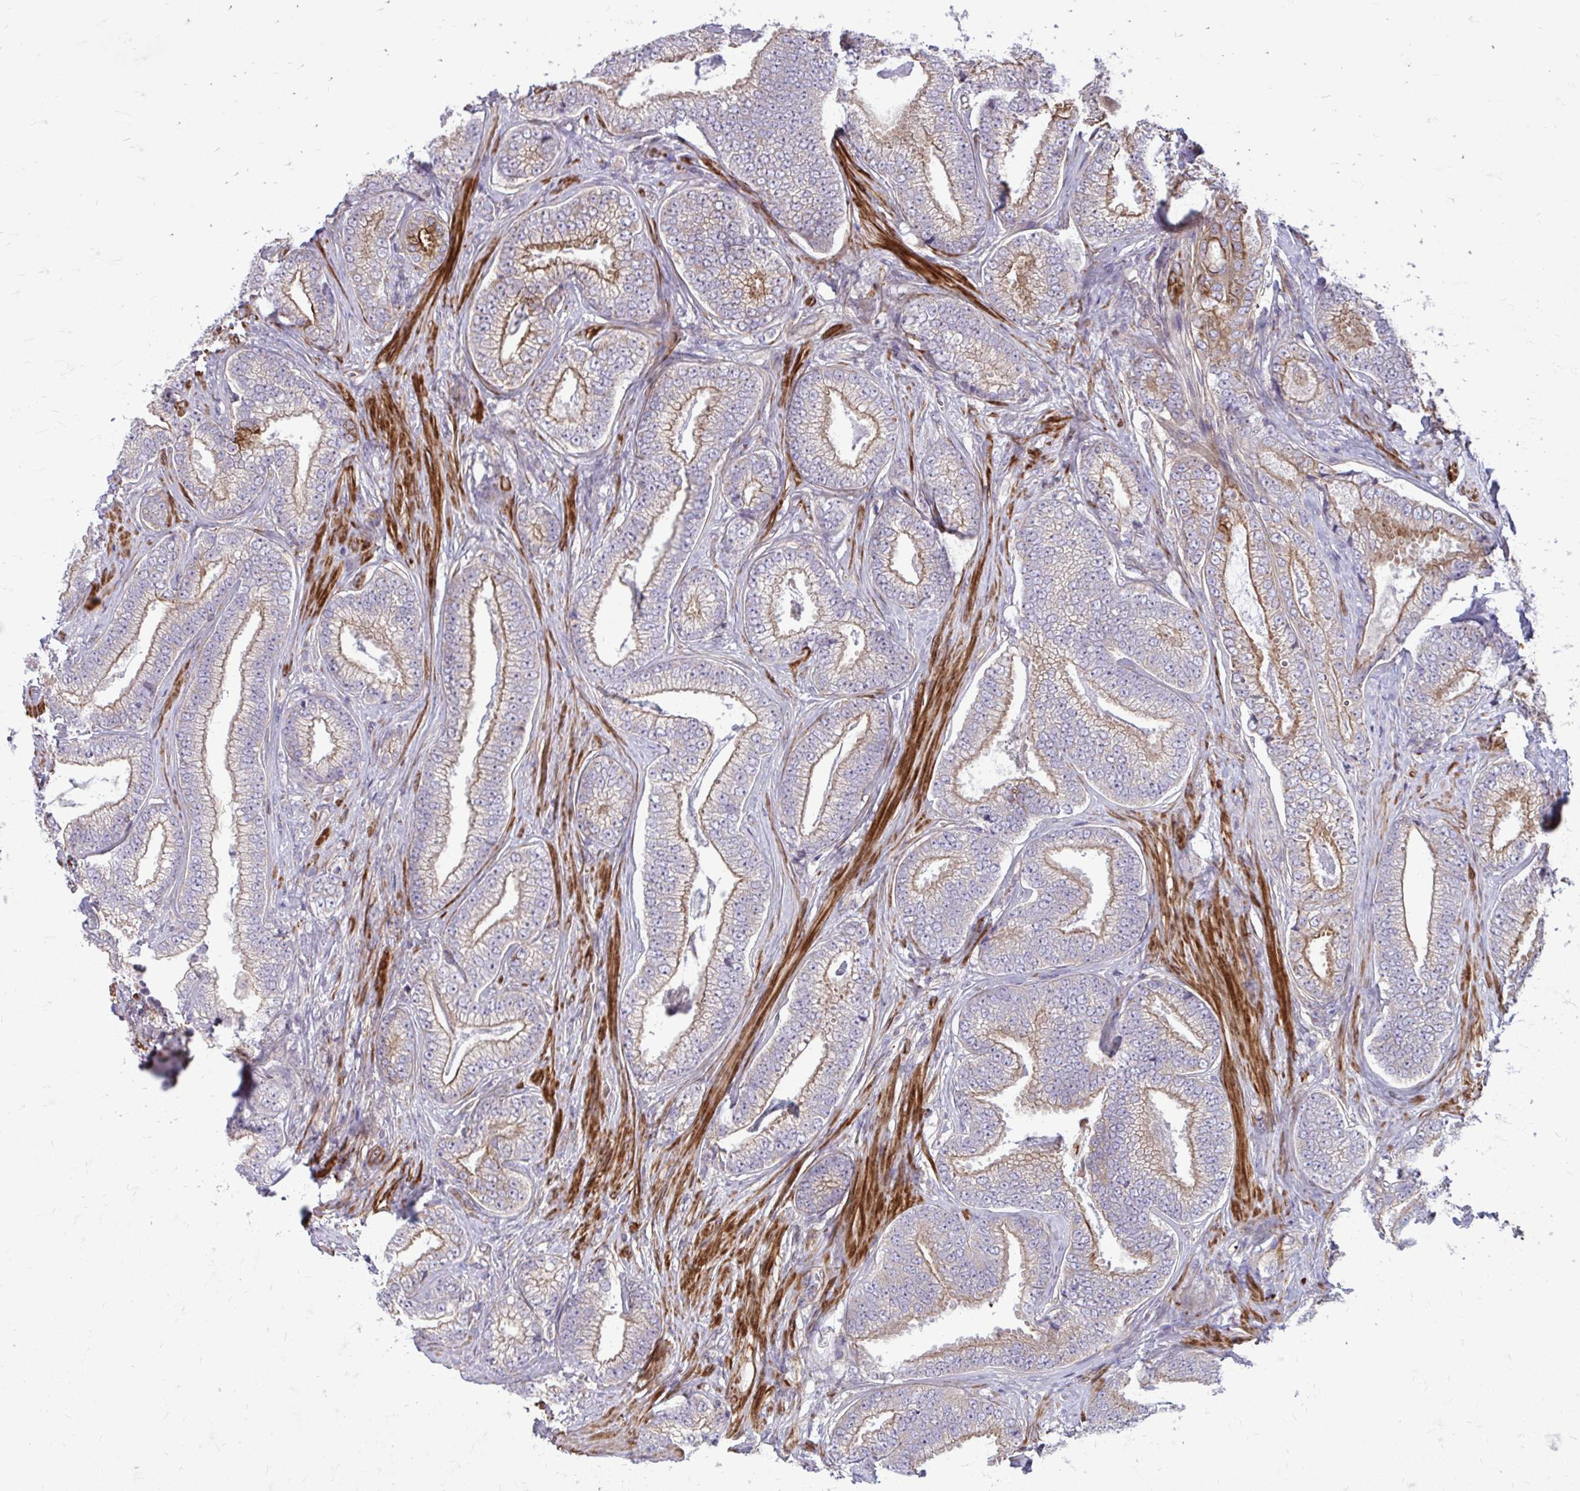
{"staining": {"intensity": "moderate", "quantity": "25%-75%", "location": "cytoplasmic/membranous"}, "tissue": "prostate cancer", "cell_type": "Tumor cells", "image_type": "cancer", "snomed": [{"axis": "morphology", "description": "Adenocarcinoma, Low grade"}, {"axis": "topography", "description": "Prostate"}], "caption": "Moderate cytoplasmic/membranous protein staining is identified in about 25%-75% of tumor cells in prostate cancer (adenocarcinoma (low-grade)).", "gene": "FAP", "patient": {"sex": "male", "age": 63}}